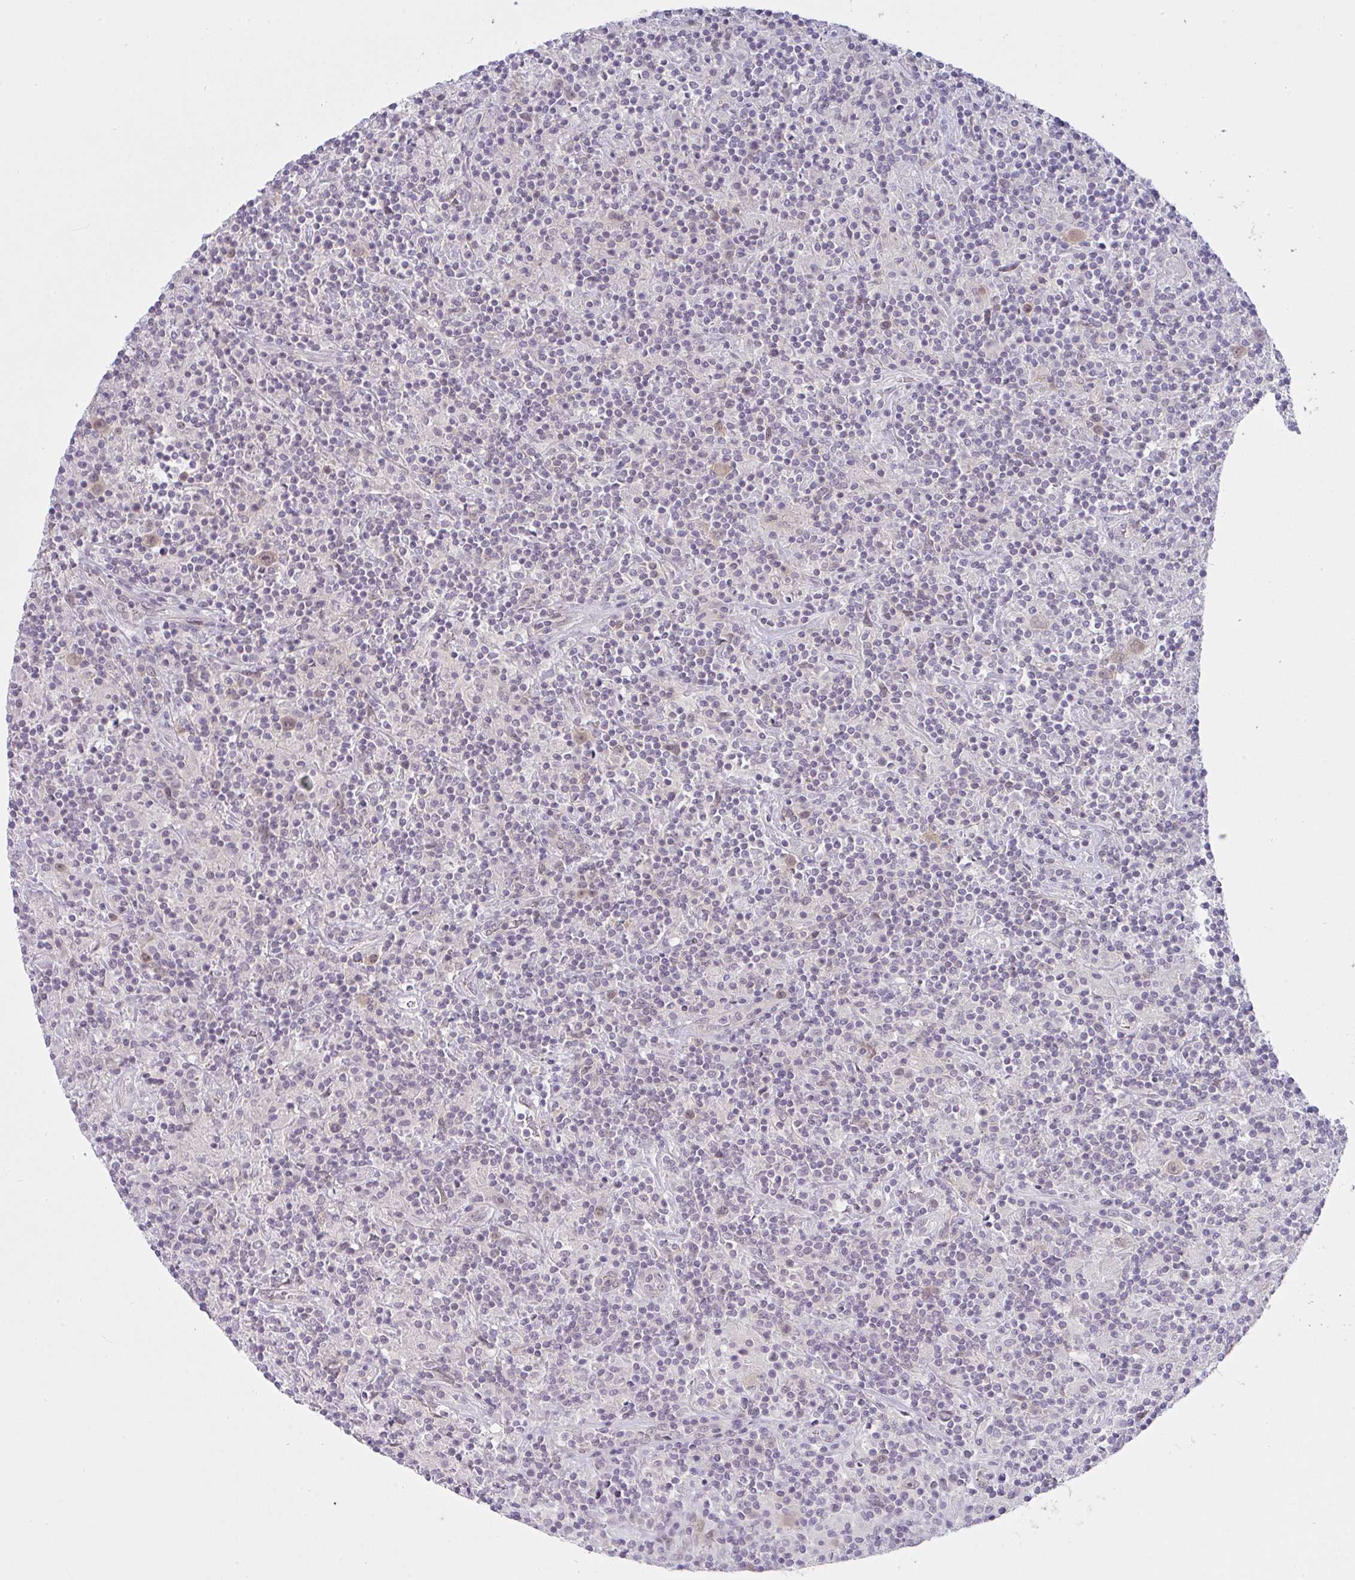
{"staining": {"intensity": "weak", "quantity": ">75%", "location": "cytoplasmic/membranous,nuclear"}, "tissue": "lymphoma", "cell_type": "Tumor cells", "image_type": "cancer", "snomed": [{"axis": "morphology", "description": "Hodgkin's disease, NOS"}, {"axis": "topography", "description": "Lymph node"}], "caption": "Tumor cells demonstrate weak cytoplasmic/membranous and nuclear staining in approximately >75% of cells in Hodgkin's disease.", "gene": "CSE1L", "patient": {"sex": "male", "age": 70}}